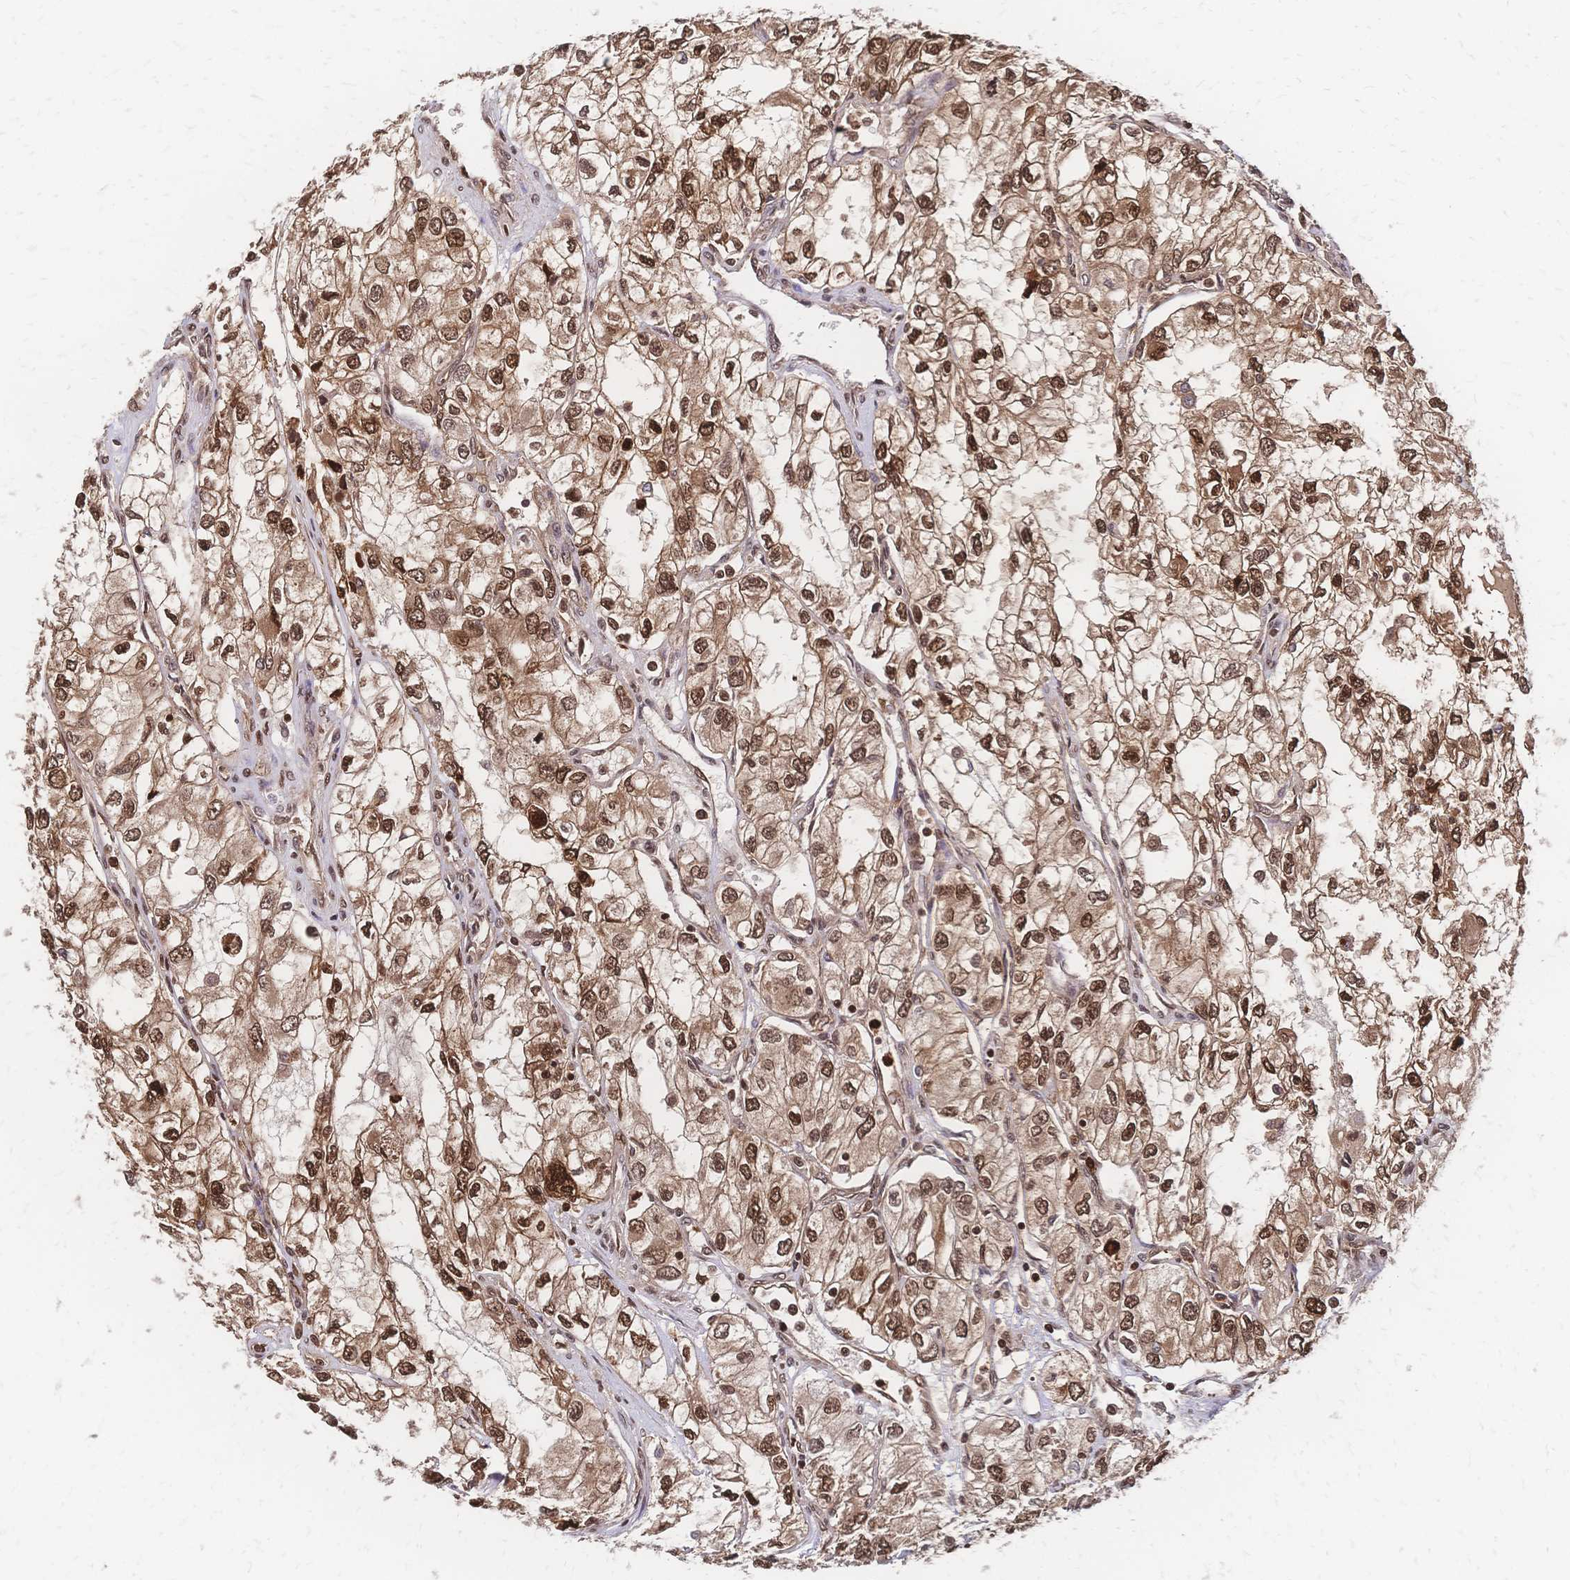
{"staining": {"intensity": "moderate", "quantity": ">75%", "location": "cytoplasmic/membranous,nuclear"}, "tissue": "renal cancer", "cell_type": "Tumor cells", "image_type": "cancer", "snomed": [{"axis": "morphology", "description": "Adenocarcinoma, NOS"}, {"axis": "topography", "description": "Kidney"}], "caption": "Tumor cells reveal medium levels of moderate cytoplasmic/membranous and nuclear positivity in approximately >75% of cells in human renal adenocarcinoma.", "gene": "HDGF", "patient": {"sex": "female", "age": 59}}